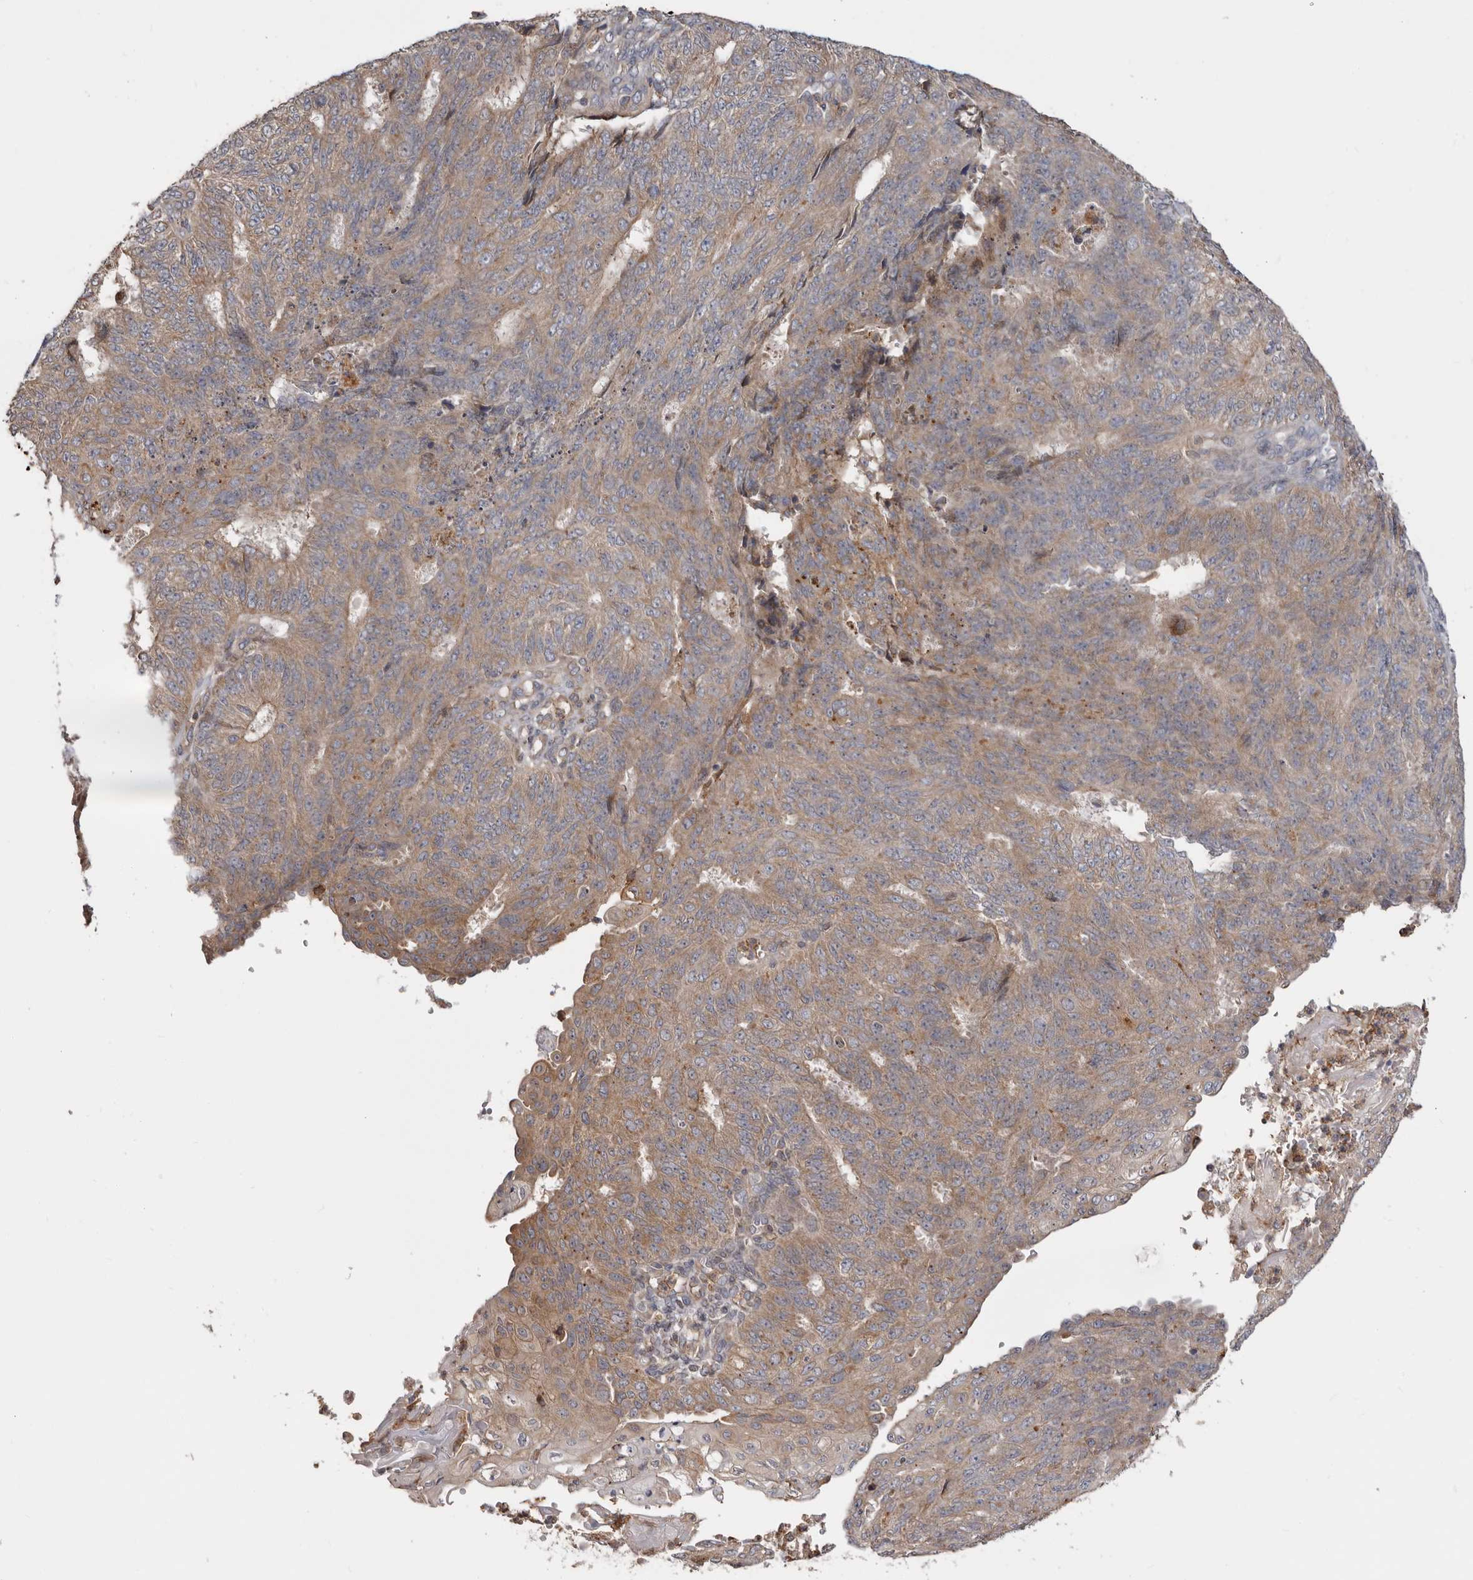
{"staining": {"intensity": "weak", "quantity": ">75%", "location": "cytoplasmic/membranous"}, "tissue": "endometrial cancer", "cell_type": "Tumor cells", "image_type": "cancer", "snomed": [{"axis": "morphology", "description": "Adenocarcinoma, NOS"}, {"axis": "topography", "description": "Endometrium"}], "caption": "This is a photomicrograph of immunohistochemistry (IHC) staining of endometrial cancer (adenocarcinoma), which shows weak staining in the cytoplasmic/membranous of tumor cells.", "gene": "TMUB1", "patient": {"sex": "female", "age": 32}}